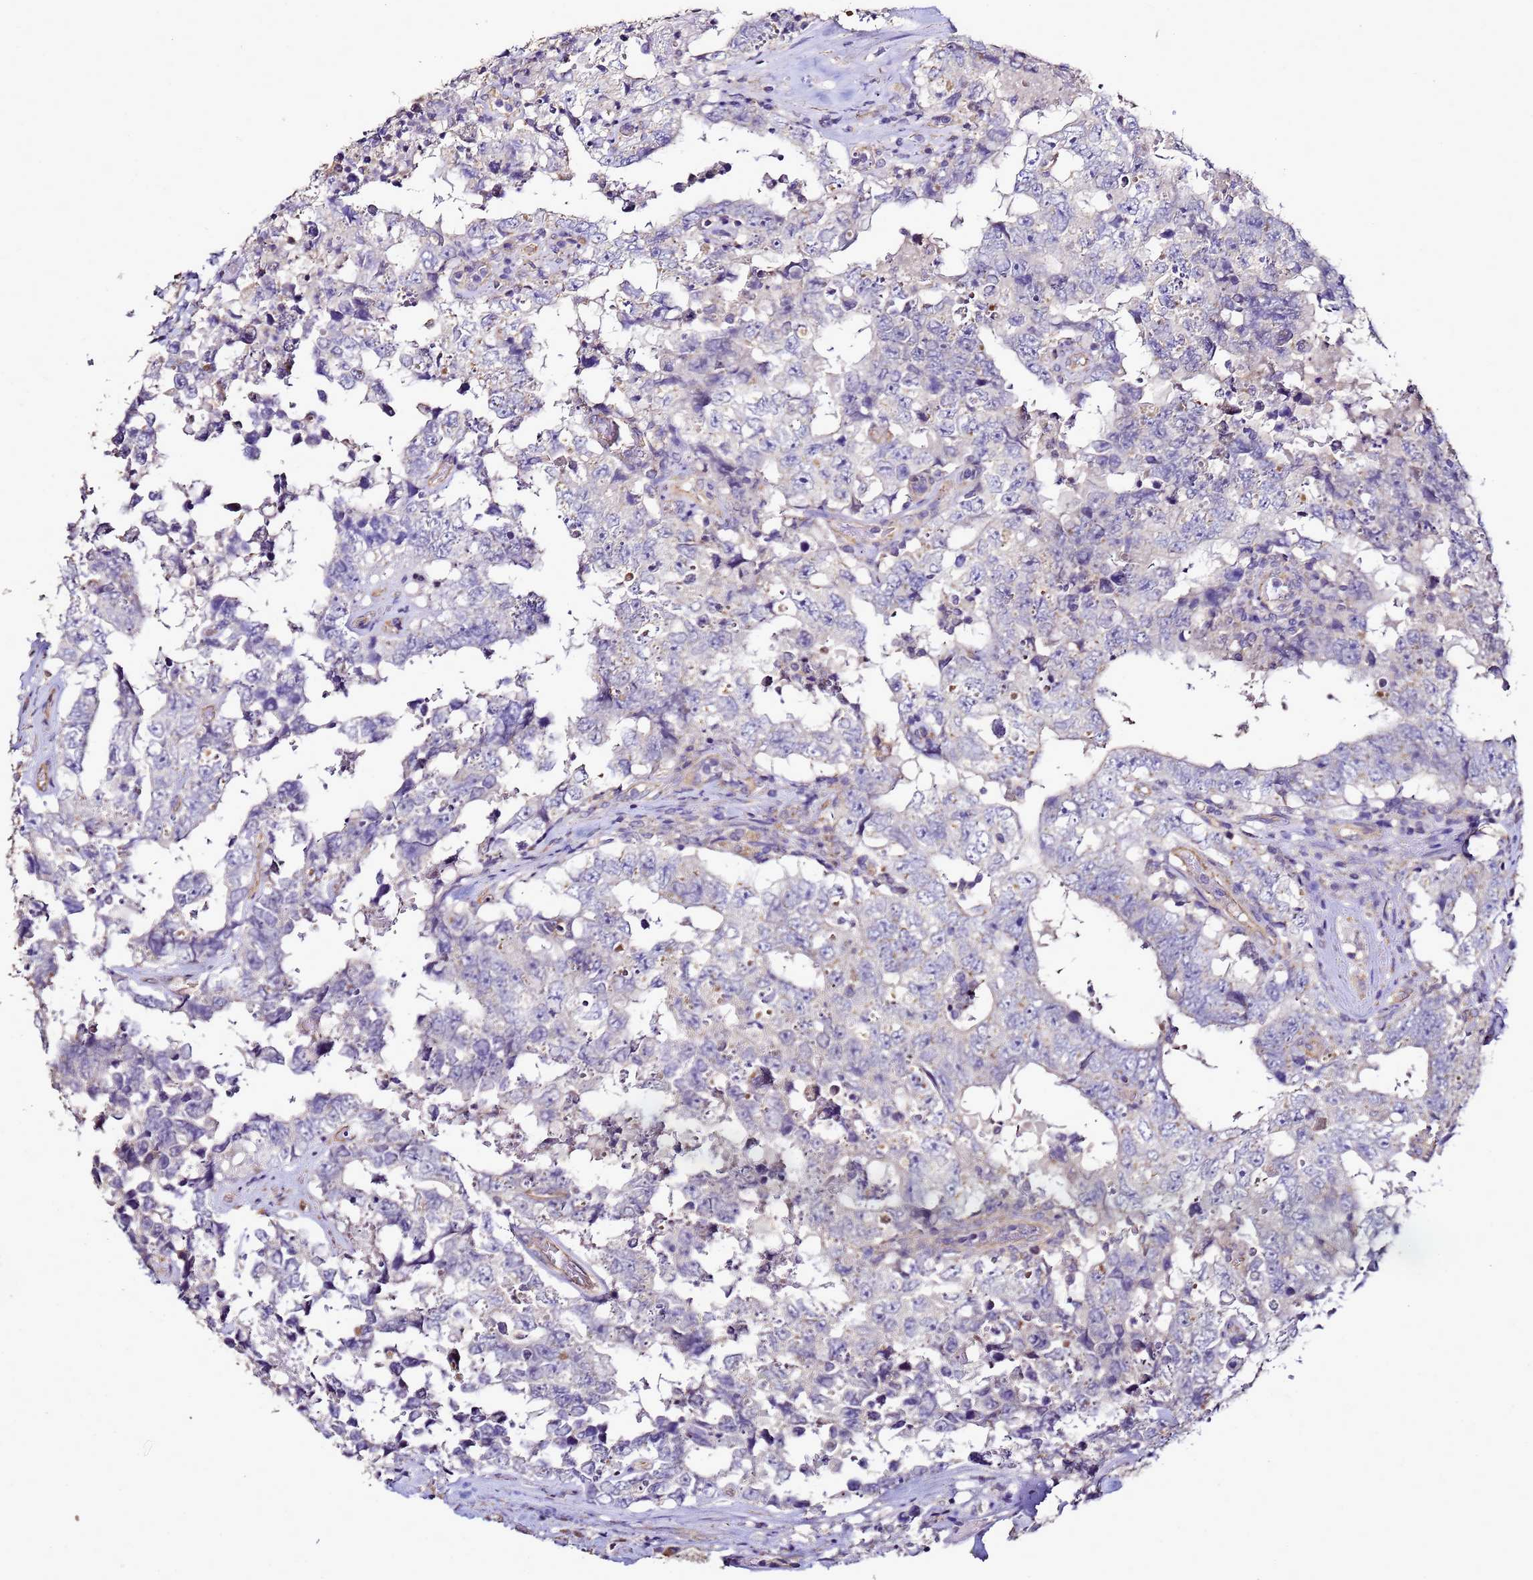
{"staining": {"intensity": "negative", "quantity": "none", "location": "none"}, "tissue": "testis cancer", "cell_type": "Tumor cells", "image_type": "cancer", "snomed": [{"axis": "morphology", "description": "Normal tissue, NOS"}, {"axis": "morphology", "description": "Carcinoma, Embryonal, NOS"}, {"axis": "topography", "description": "Testis"}, {"axis": "topography", "description": "Epididymis"}], "caption": "The photomicrograph demonstrates no significant positivity in tumor cells of testis embryonal carcinoma.", "gene": "ENOPH1", "patient": {"sex": "male", "age": 25}}